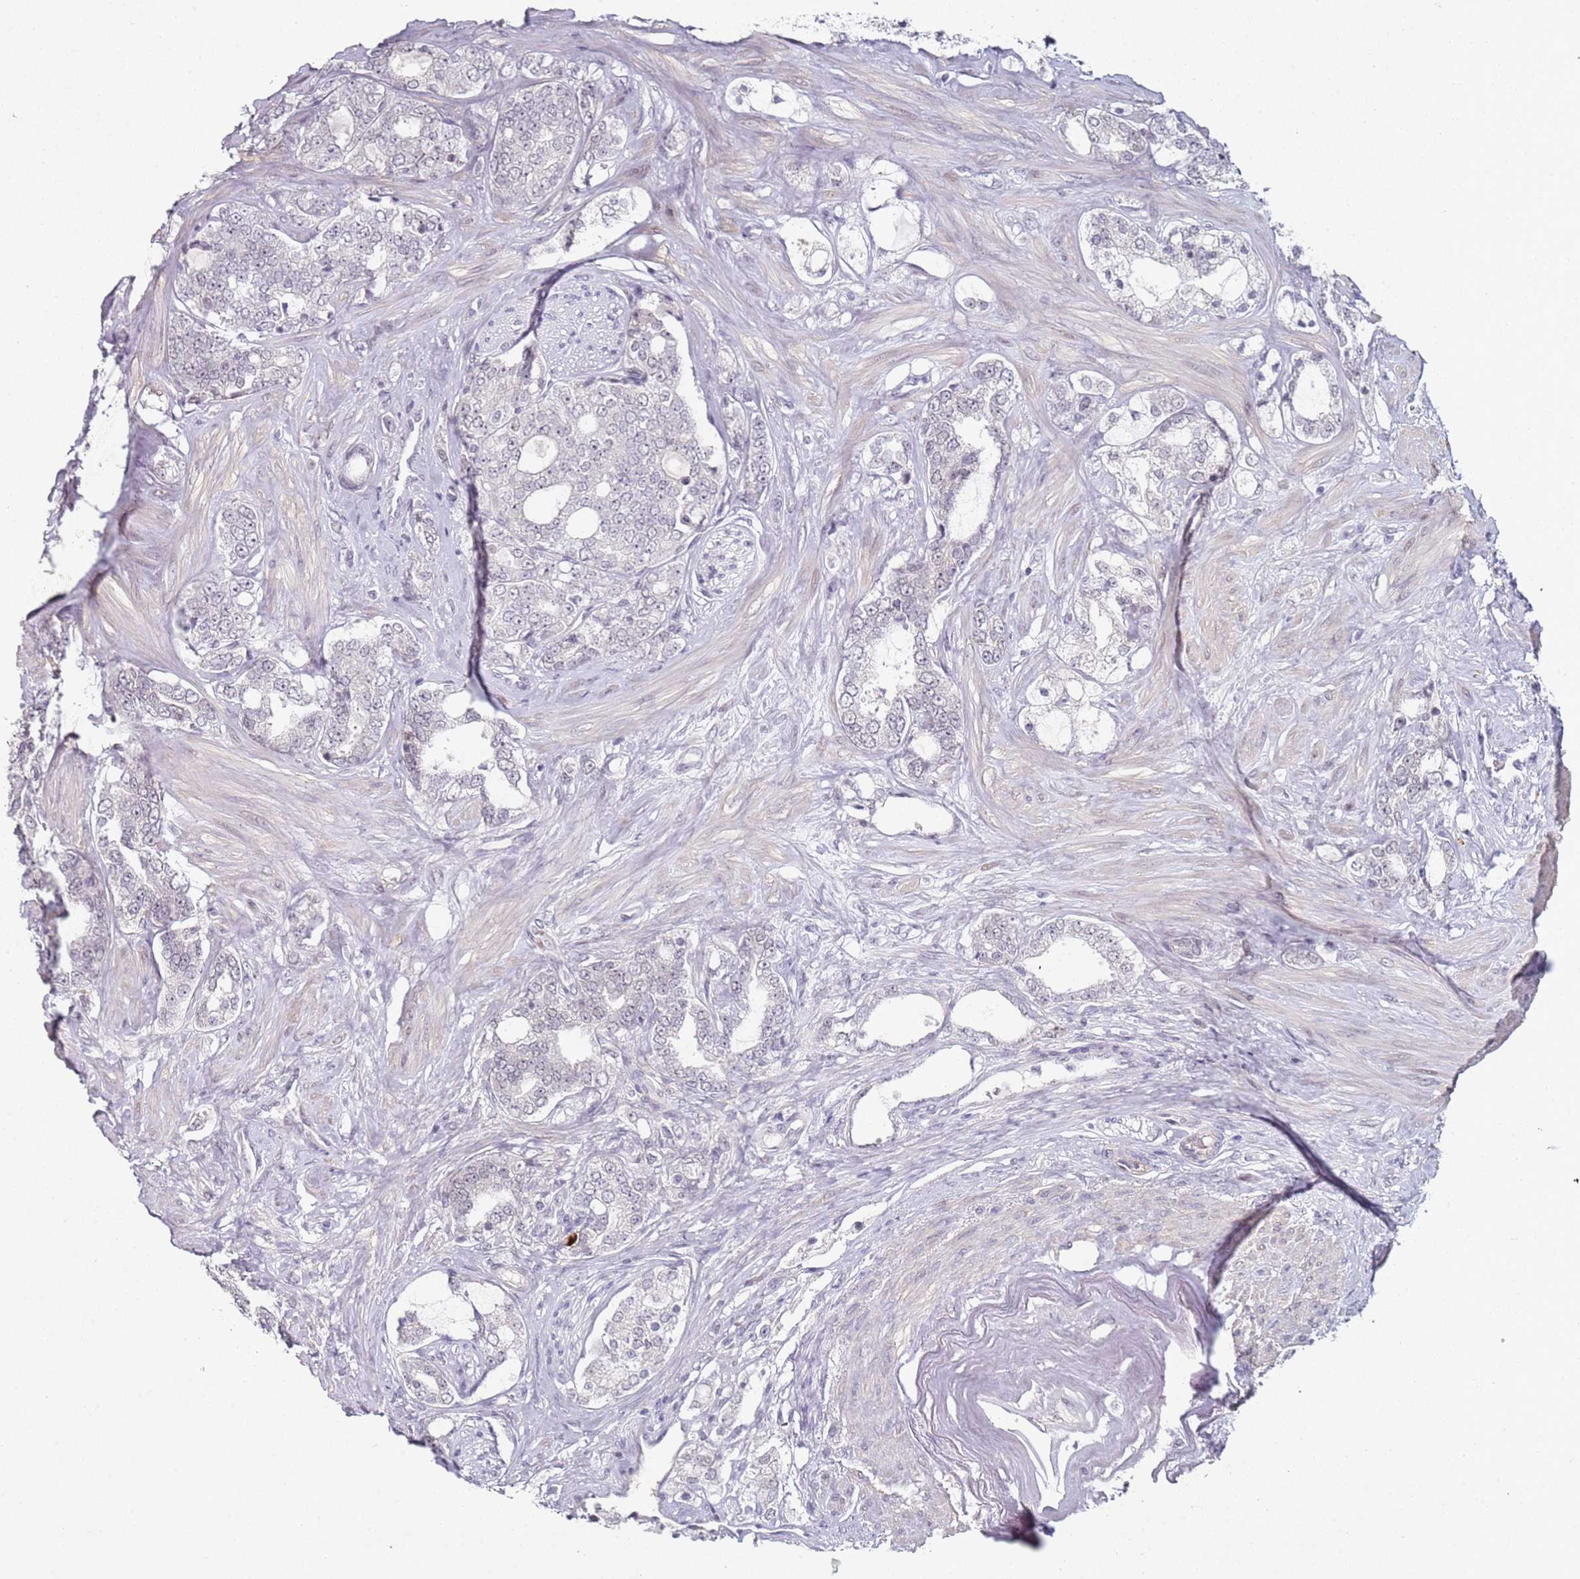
{"staining": {"intensity": "negative", "quantity": "none", "location": "none"}, "tissue": "prostate cancer", "cell_type": "Tumor cells", "image_type": "cancer", "snomed": [{"axis": "morphology", "description": "Adenocarcinoma, High grade"}, {"axis": "topography", "description": "Prostate"}], "caption": "An image of human prostate cancer is negative for staining in tumor cells. Brightfield microscopy of immunohistochemistry (IHC) stained with DAB (brown) and hematoxylin (blue), captured at high magnification.", "gene": "ATF6B", "patient": {"sex": "male", "age": 64}}